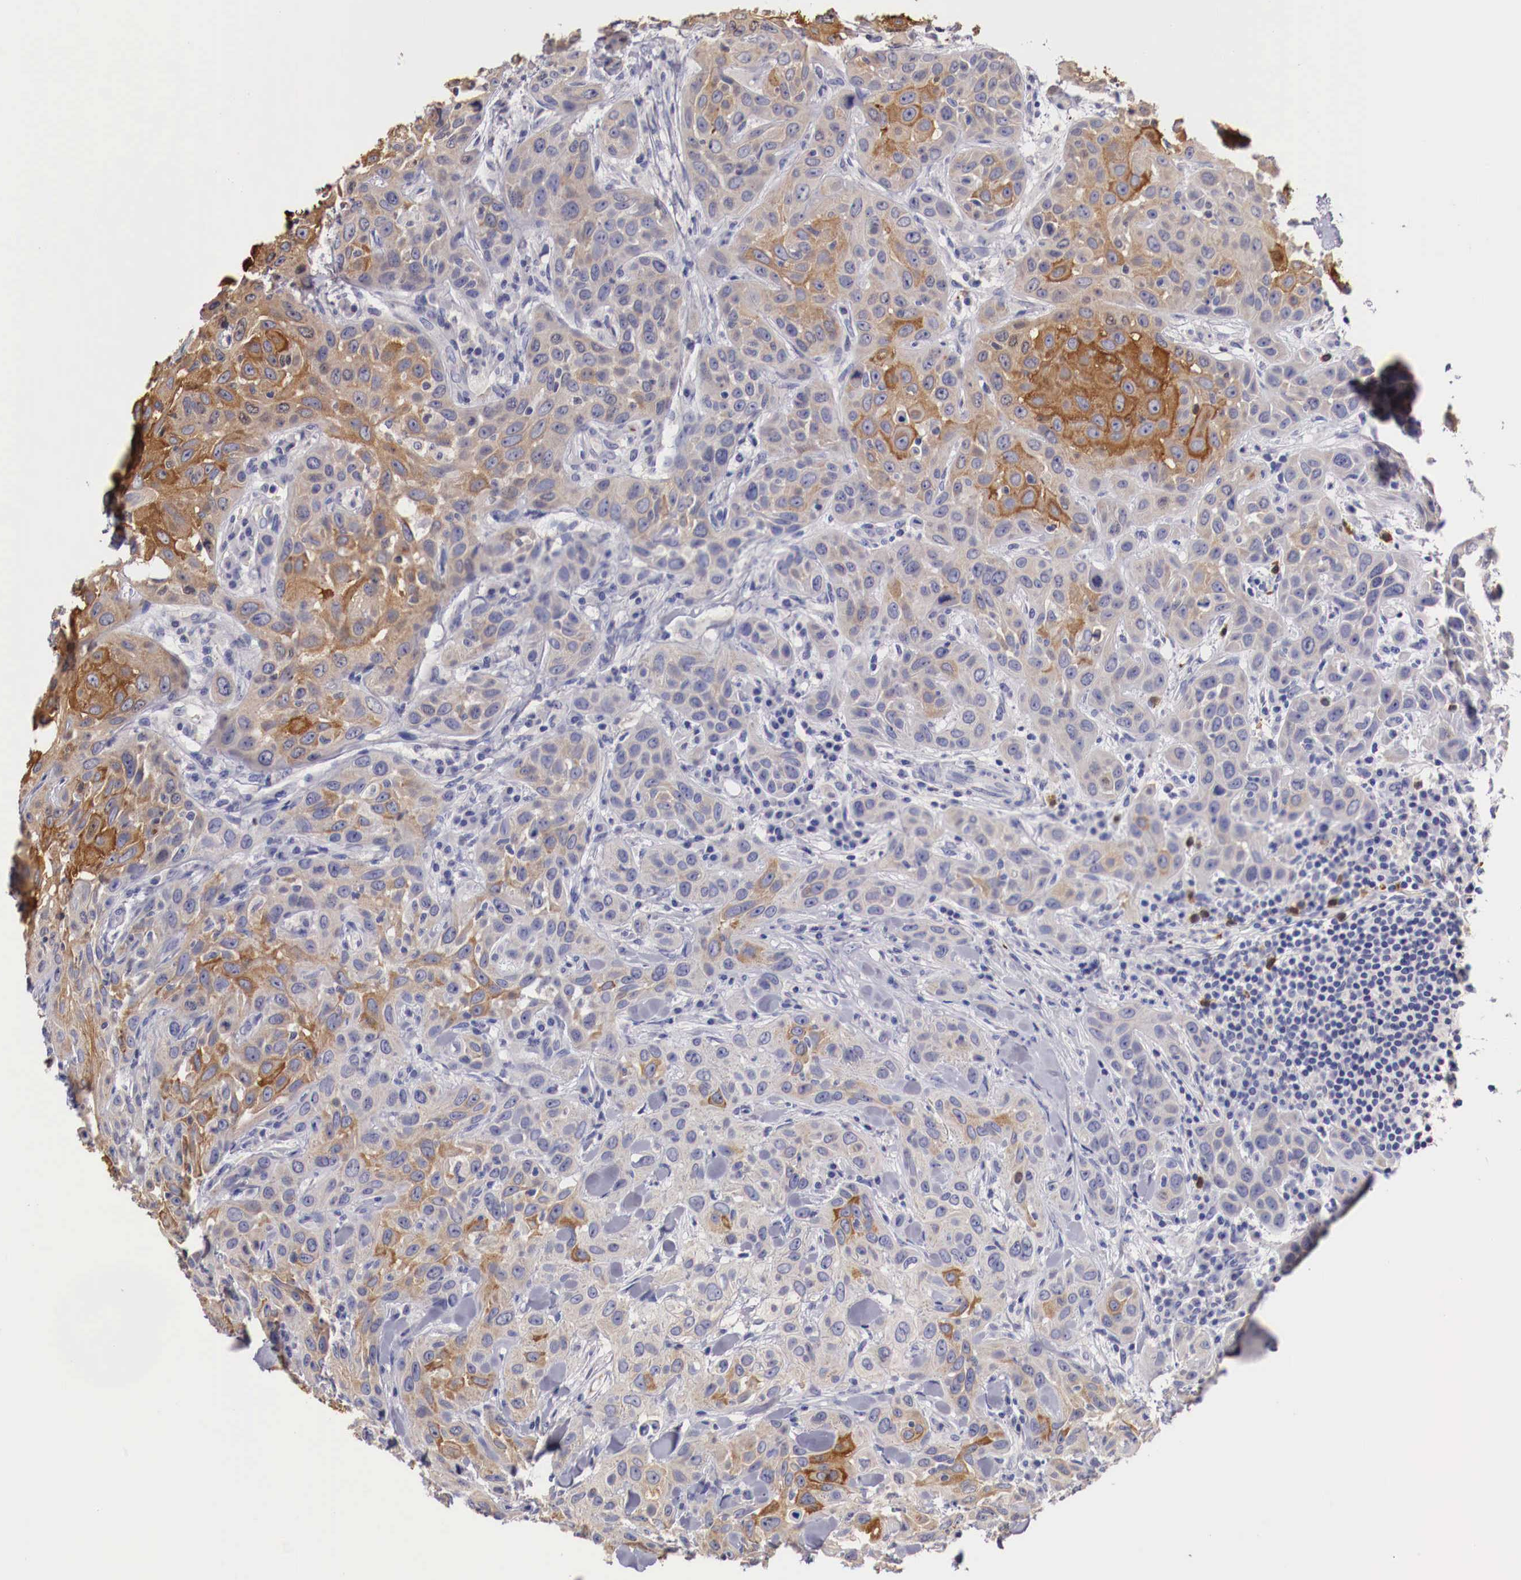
{"staining": {"intensity": "moderate", "quantity": "25%-75%", "location": "cytoplasmic/membranous"}, "tissue": "skin cancer", "cell_type": "Tumor cells", "image_type": "cancer", "snomed": [{"axis": "morphology", "description": "Squamous cell carcinoma, NOS"}, {"axis": "topography", "description": "Skin"}], "caption": "Protein expression analysis of human squamous cell carcinoma (skin) reveals moderate cytoplasmic/membranous positivity in approximately 25%-75% of tumor cells.", "gene": "PITPNA", "patient": {"sex": "male", "age": 84}}